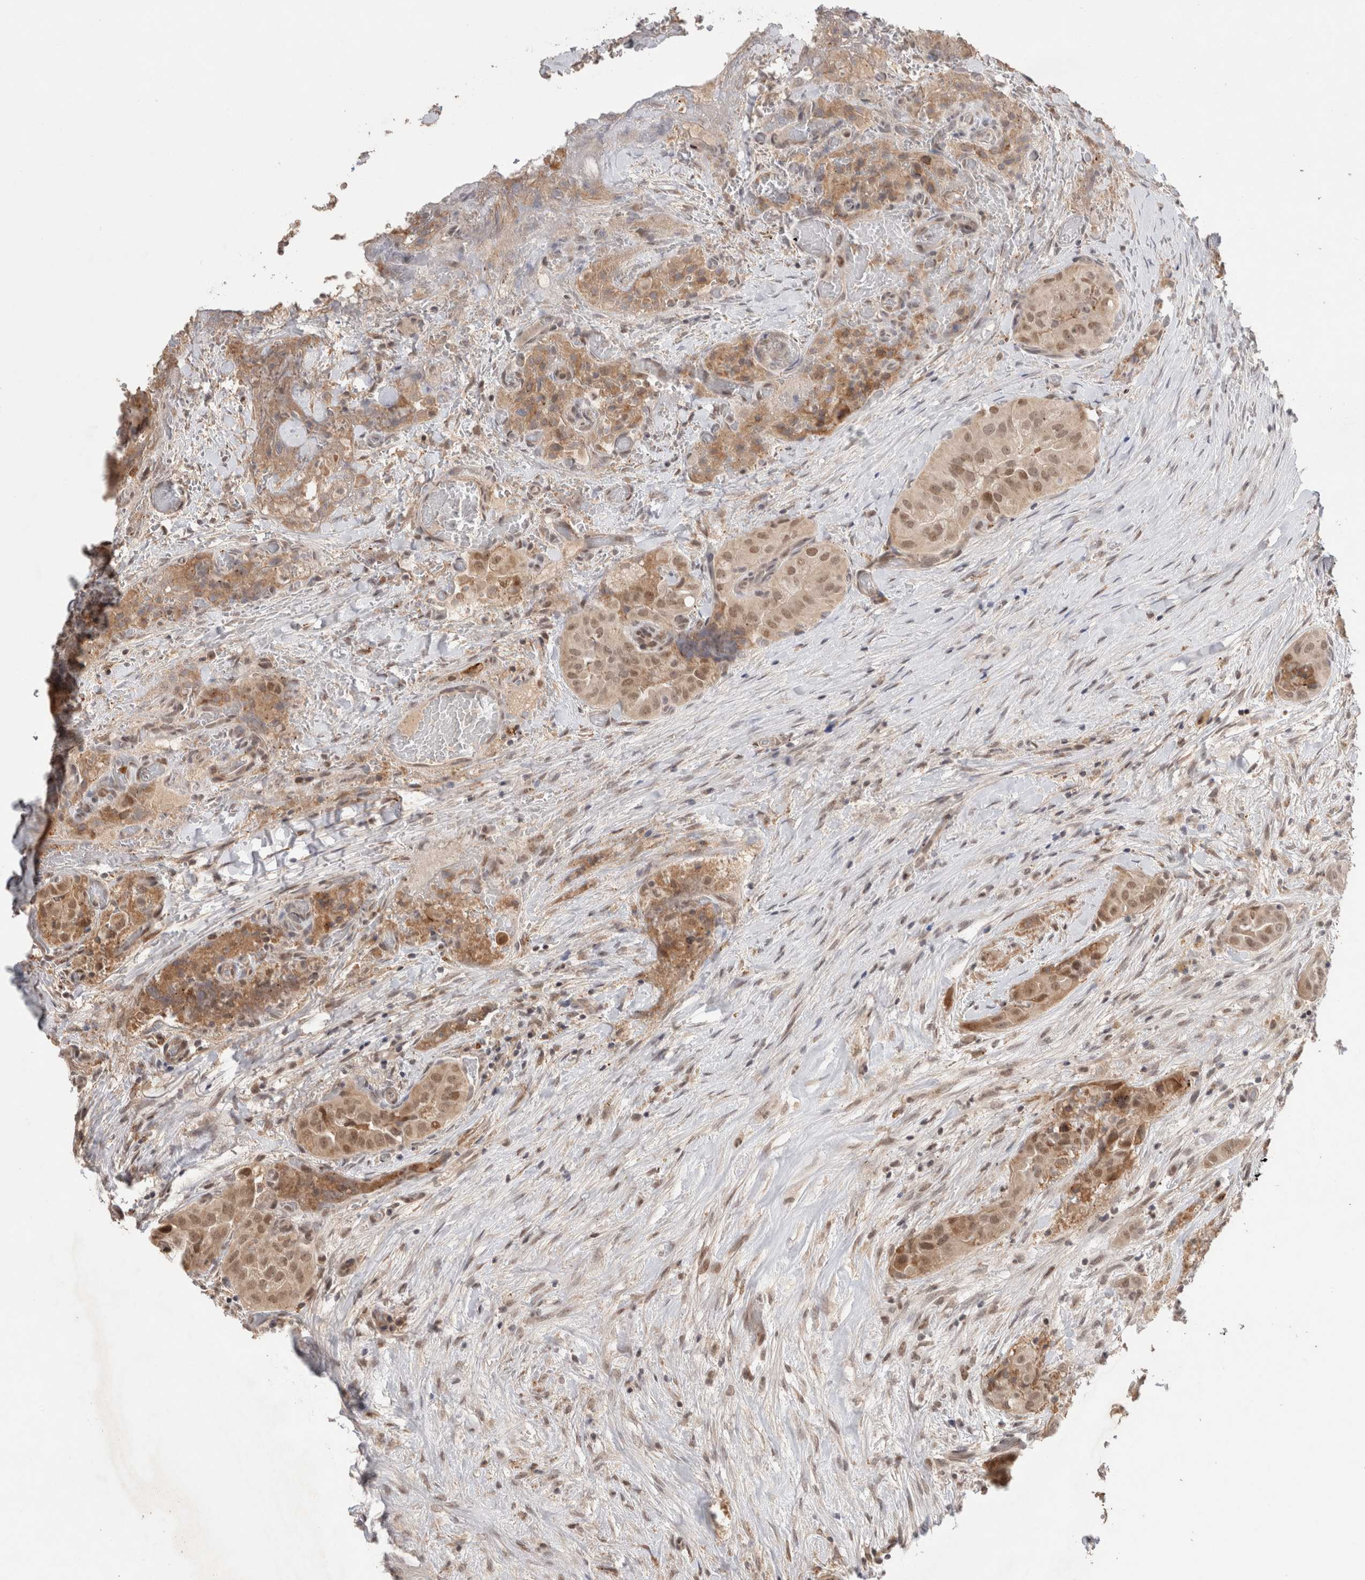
{"staining": {"intensity": "weak", "quantity": ">75%", "location": "cytoplasmic/membranous,nuclear"}, "tissue": "thyroid cancer", "cell_type": "Tumor cells", "image_type": "cancer", "snomed": [{"axis": "morphology", "description": "Papillary adenocarcinoma, NOS"}, {"axis": "topography", "description": "Thyroid gland"}], "caption": "Immunohistochemistry (IHC) staining of thyroid cancer (papillary adenocarcinoma), which exhibits low levels of weak cytoplasmic/membranous and nuclear positivity in about >75% of tumor cells indicating weak cytoplasmic/membranous and nuclear protein positivity. The staining was performed using DAB (3,3'-diaminobenzidine) (brown) for protein detection and nuclei were counterstained in hematoxylin (blue).", "gene": "SYDE2", "patient": {"sex": "female", "age": 59}}